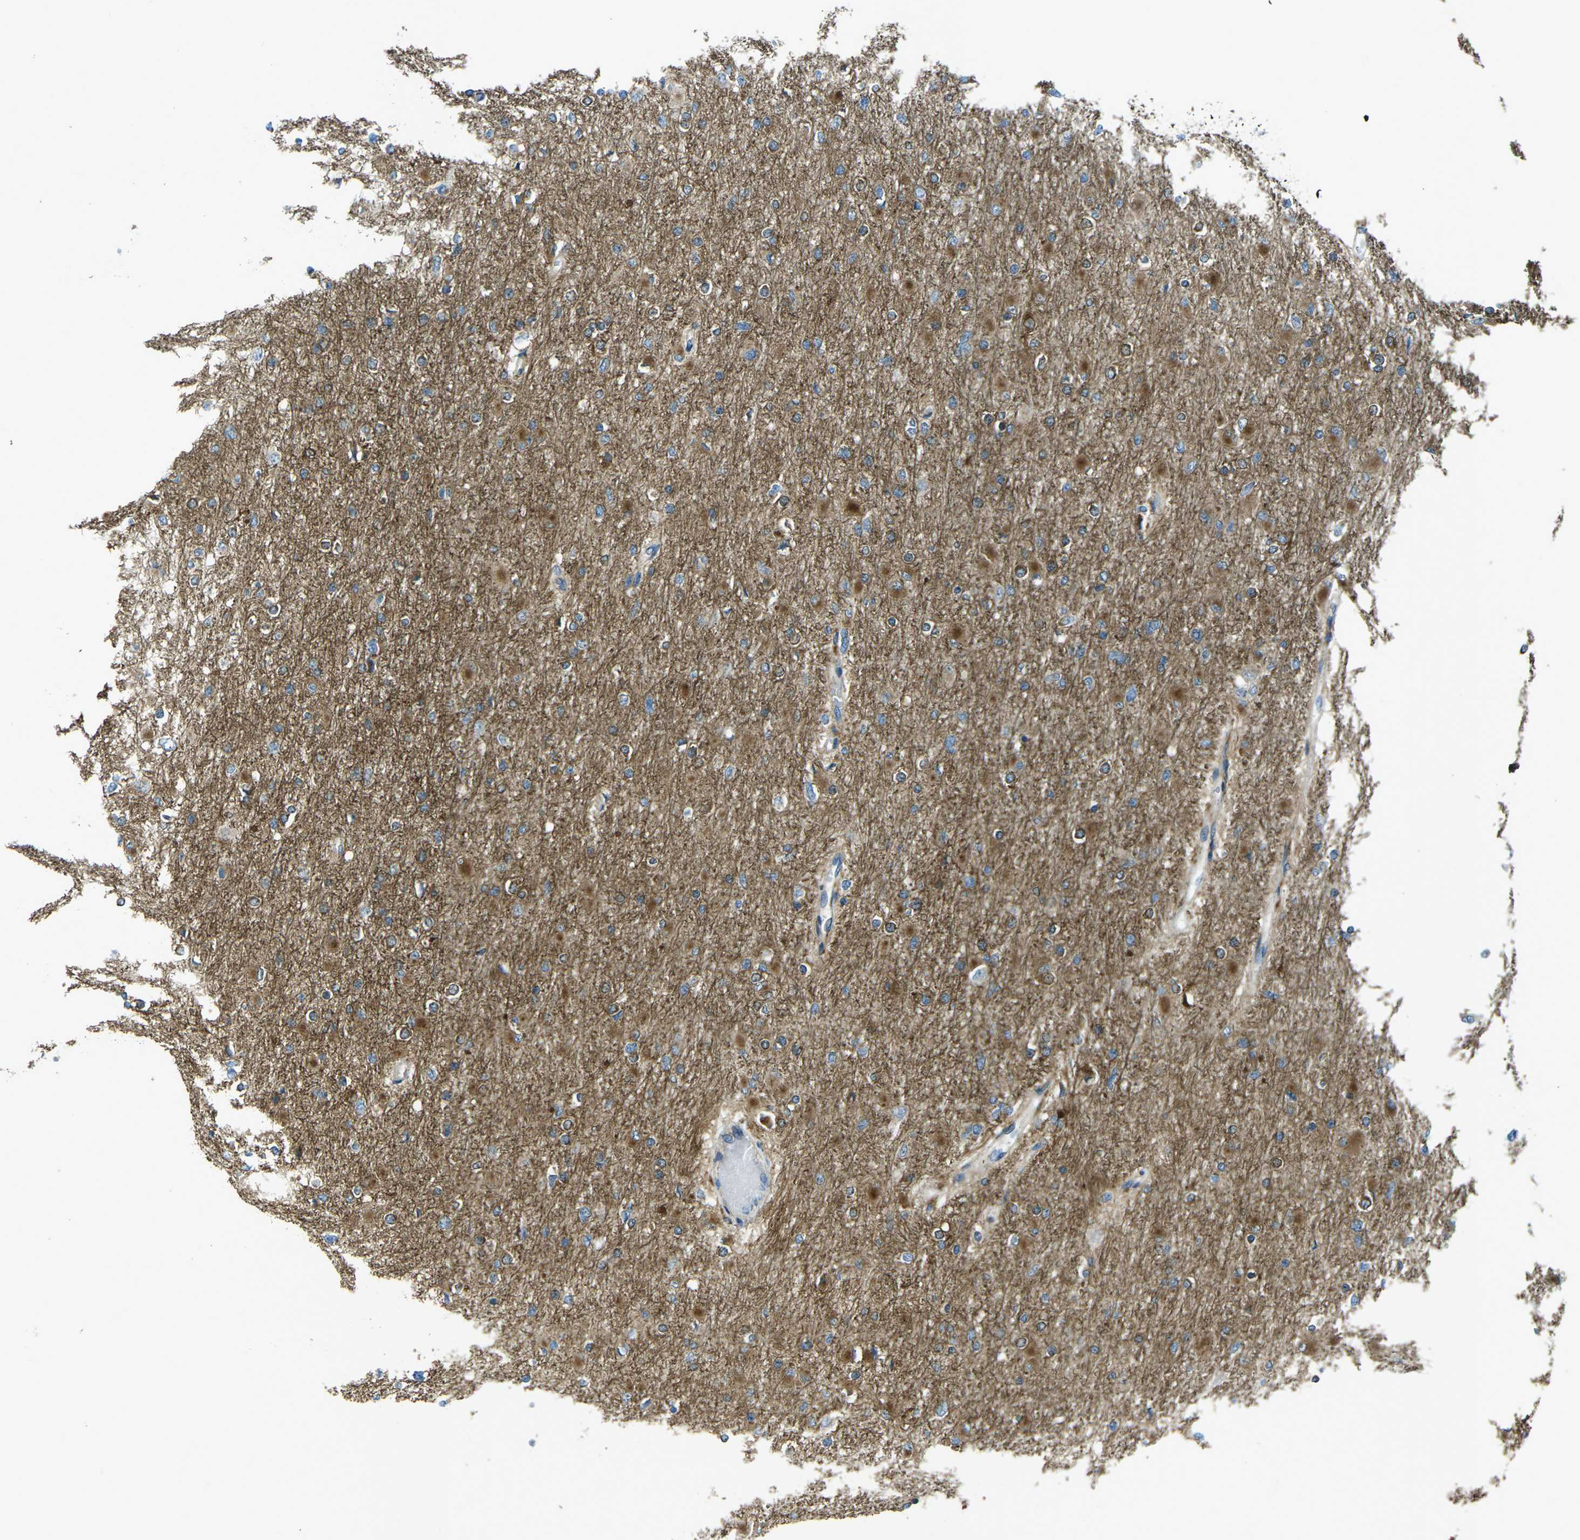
{"staining": {"intensity": "moderate", "quantity": ">75%", "location": "cytoplasmic/membranous"}, "tissue": "glioma", "cell_type": "Tumor cells", "image_type": "cancer", "snomed": [{"axis": "morphology", "description": "Glioma, malignant, High grade"}, {"axis": "topography", "description": "Cerebral cortex"}], "caption": "High-grade glioma (malignant) was stained to show a protein in brown. There is medium levels of moderate cytoplasmic/membranous positivity in about >75% of tumor cells. The protein of interest is stained brown, and the nuclei are stained in blue (DAB IHC with brightfield microscopy, high magnification).", "gene": "CDK17", "patient": {"sex": "female", "age": 36}}